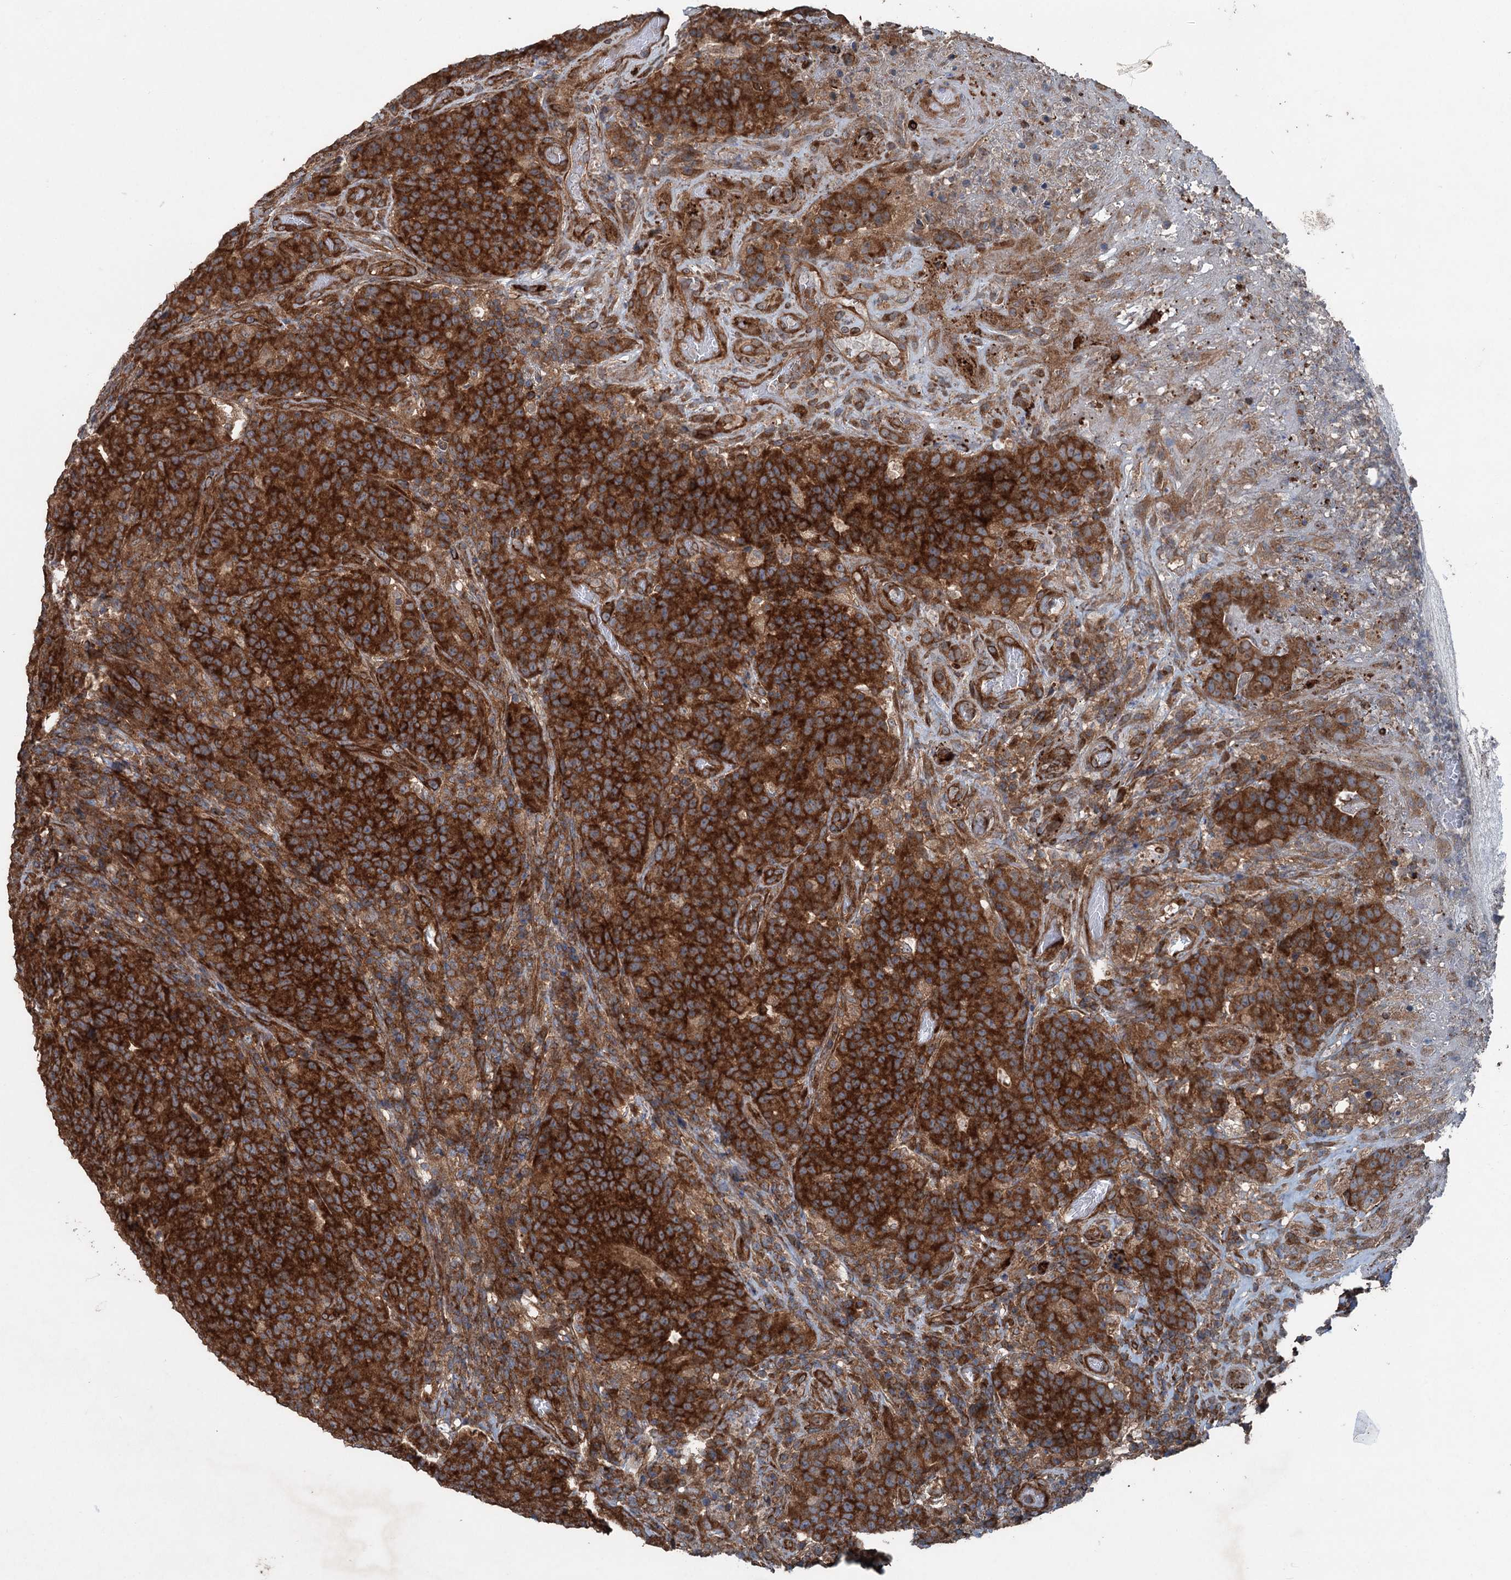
{"staining": {"intensity": "strong", "quantity": ">75%", "location": "cytoplasmic/membranous"}, "tissue": "colorectal cancer", "cell_type": "Tumor cells", "image_type": "cancer", "snomed": [{"axis": "morphology", "description": "Adenocarcinoma, NOS"}, {"axis": "topography", "description": "Colon"}], "caption": "Protein analysis of adenocarcinoma (colorectal) tissue displays strong cytoplasmic/membranous staining in about >75% of tumor cells. The staining is performed using DAB brown chromogen to label protein expression. The nuclei are counter-stained blue using hematoxylin.", "gene": "RNF214", "patient": {"sex": "female", "age": 75}}